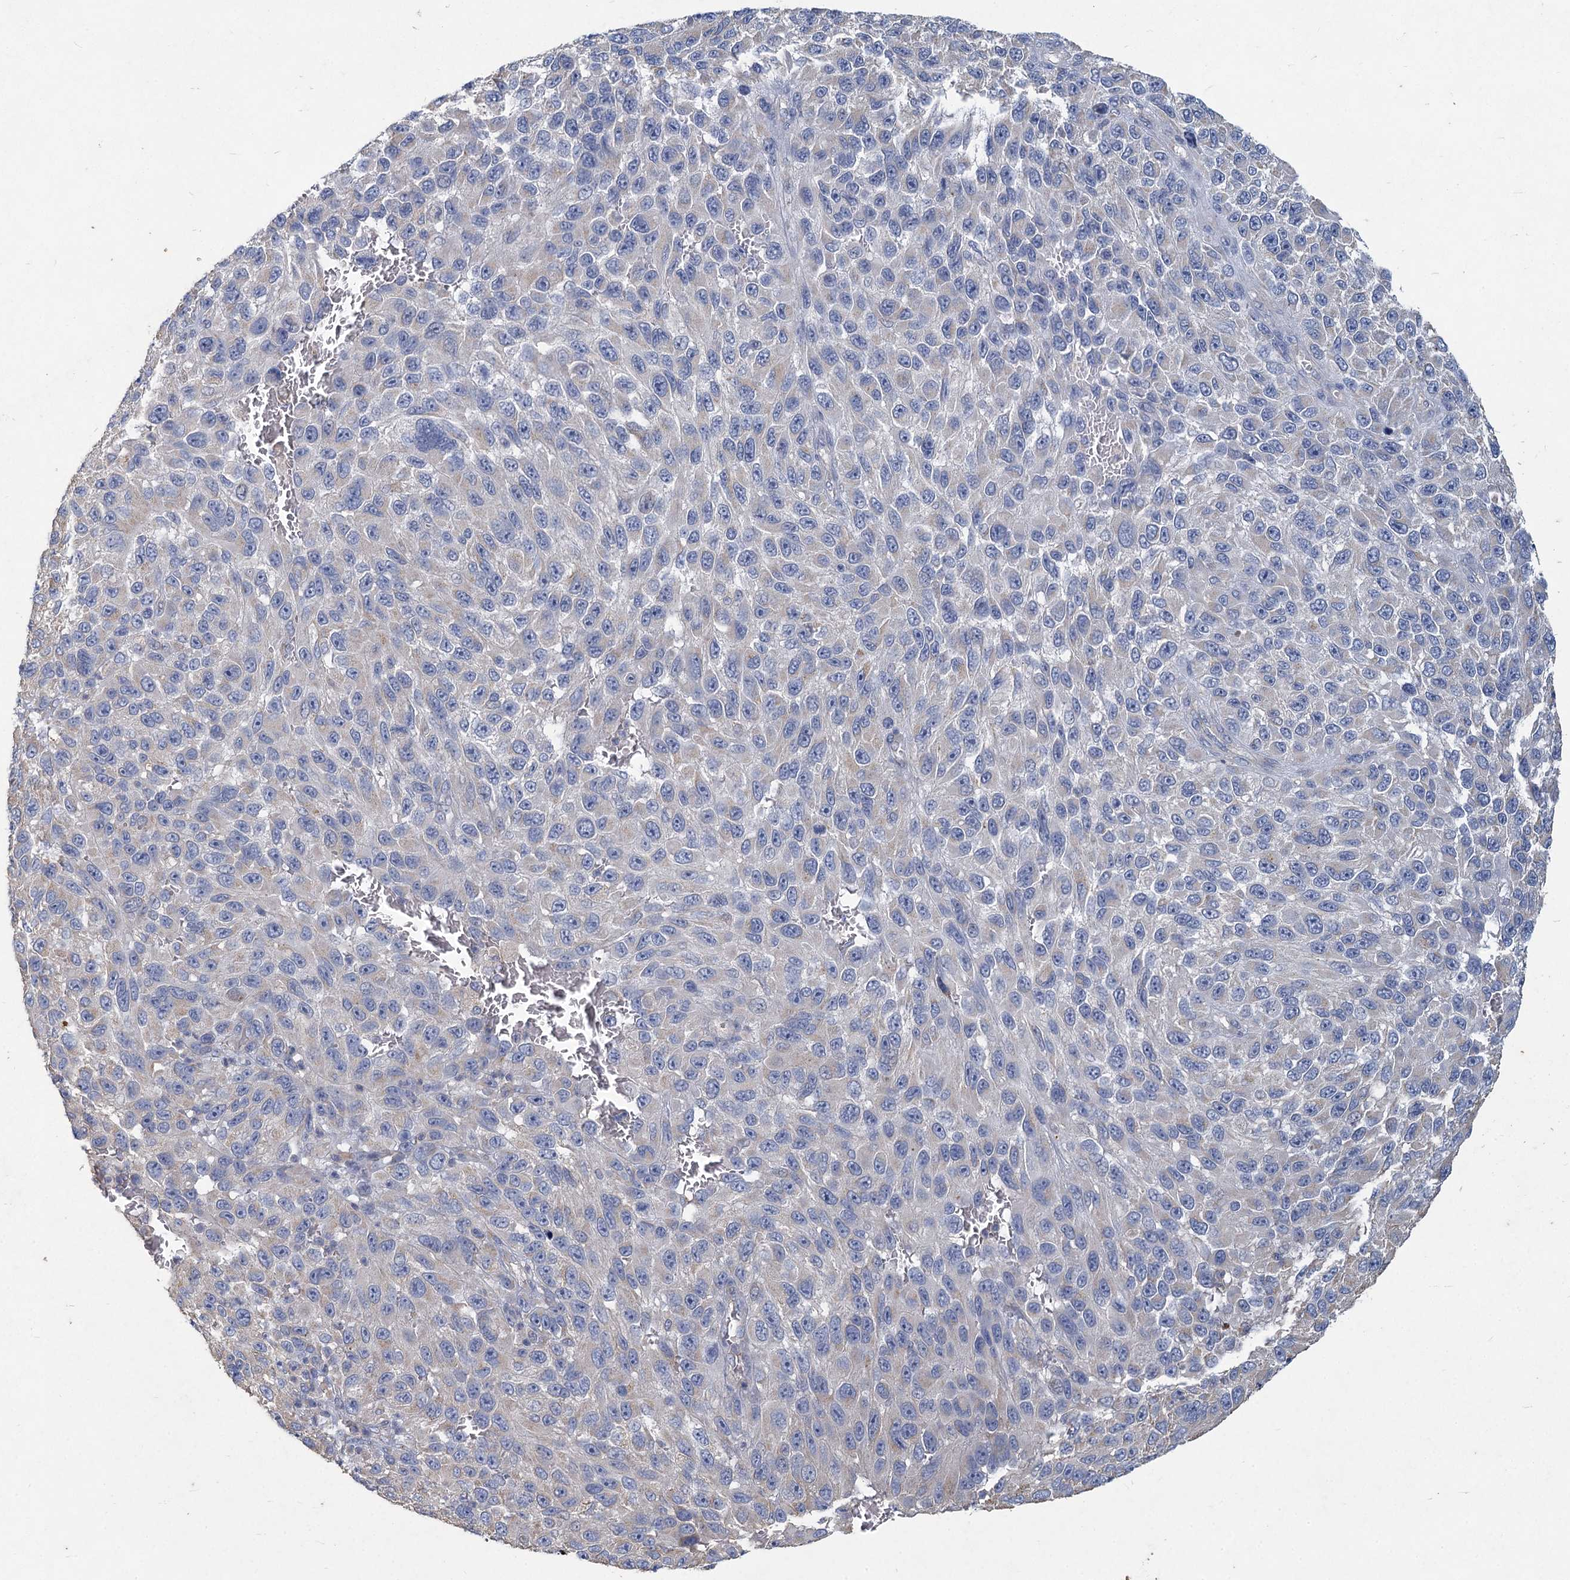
{"staining": {"intensity": "weak", "quantity": "<25%", "location": "cytoplasmic/membranous"}, "tissue": "melanoma", "cell_type": "Tumor cells", "image_type": "cancer", "snomed": [{"axis": "morphology", "description": "Malignant melanoma, NOS"}, {"axis": "topography", "description": "Skin"}], "caption": "IHC of malignant melanoma exhibits no expression in tumor cells.", "gene": "HES2", "patient": {"sex": "female", "age": 96}}